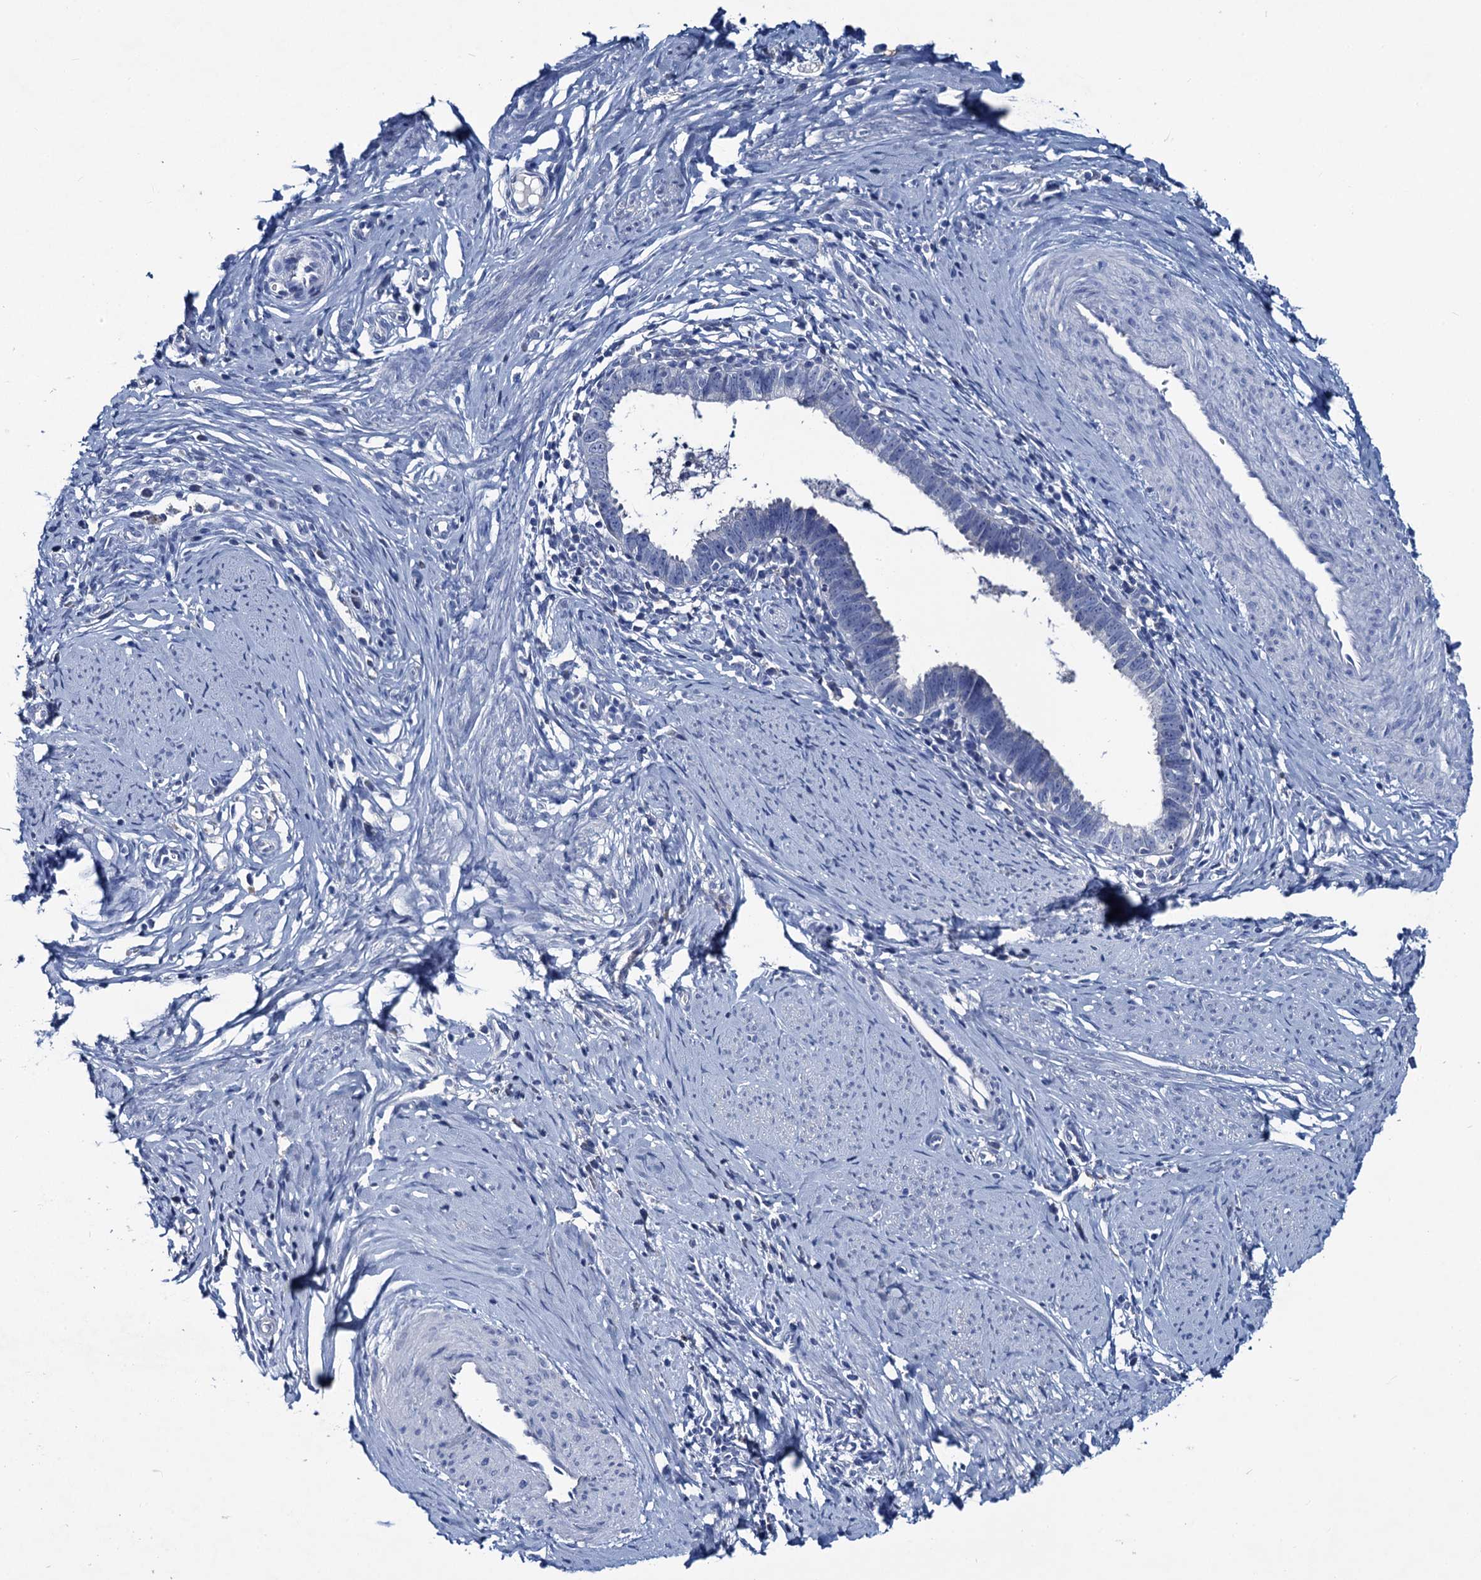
{"staining": {"intensity": "negative", "quantity": "none", "location": "none"}, "tissue": "cervical cancer", "cell_type": "Tumor cells", "image_type": "cancer", "snomed": [{"axis": "morphology", "description": "Adenocarcinoma, NOS"}, {"axis": "topography", "description": "Cervix"}], "caption": "DAB immunohistochemical staining of human cervical cancer (adenocarcinoma) reveals no significant expression in tumor cells.", "gene": "RTKN2", "patient": {"sex": "female", "age": 36}}